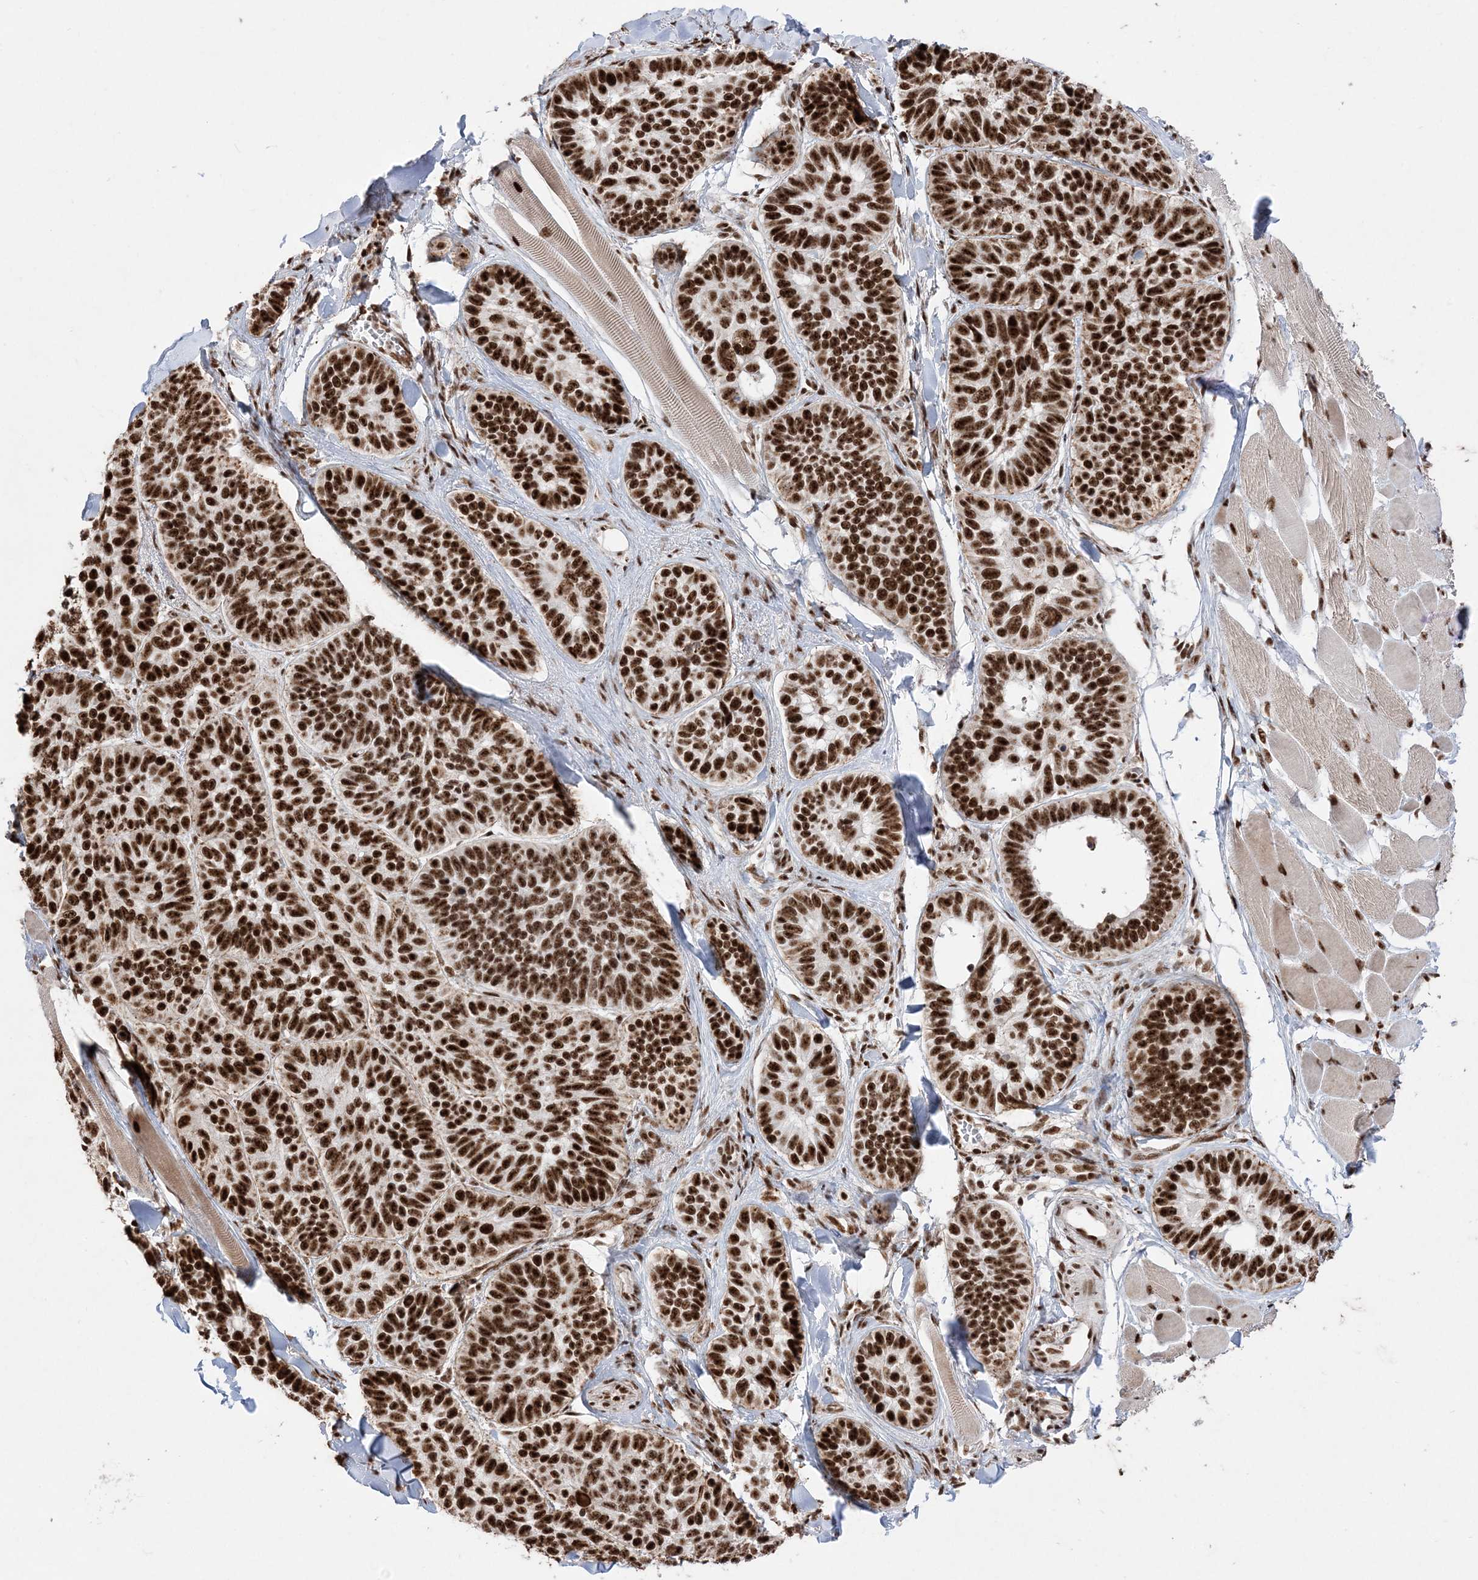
{"staining": {"intensity": "strong", "quantity": ">75%", "location": "nuclear"}, "tissue": "skin cancer", "cell_type": "Tumor cells", "image_type": "cancer", "snomed": [{"axis": "morphology", "description": "Basal cell carcinoma"}, {"axis": "topography", "description": "Skin"}], "caption": "A brown stain shows strong nuclear positivity of a protein in human skin cancer (basal cell carcinoma) tumor cells.", "gene": "RBM17", "patient": {"sex": "male", "age": 62}}